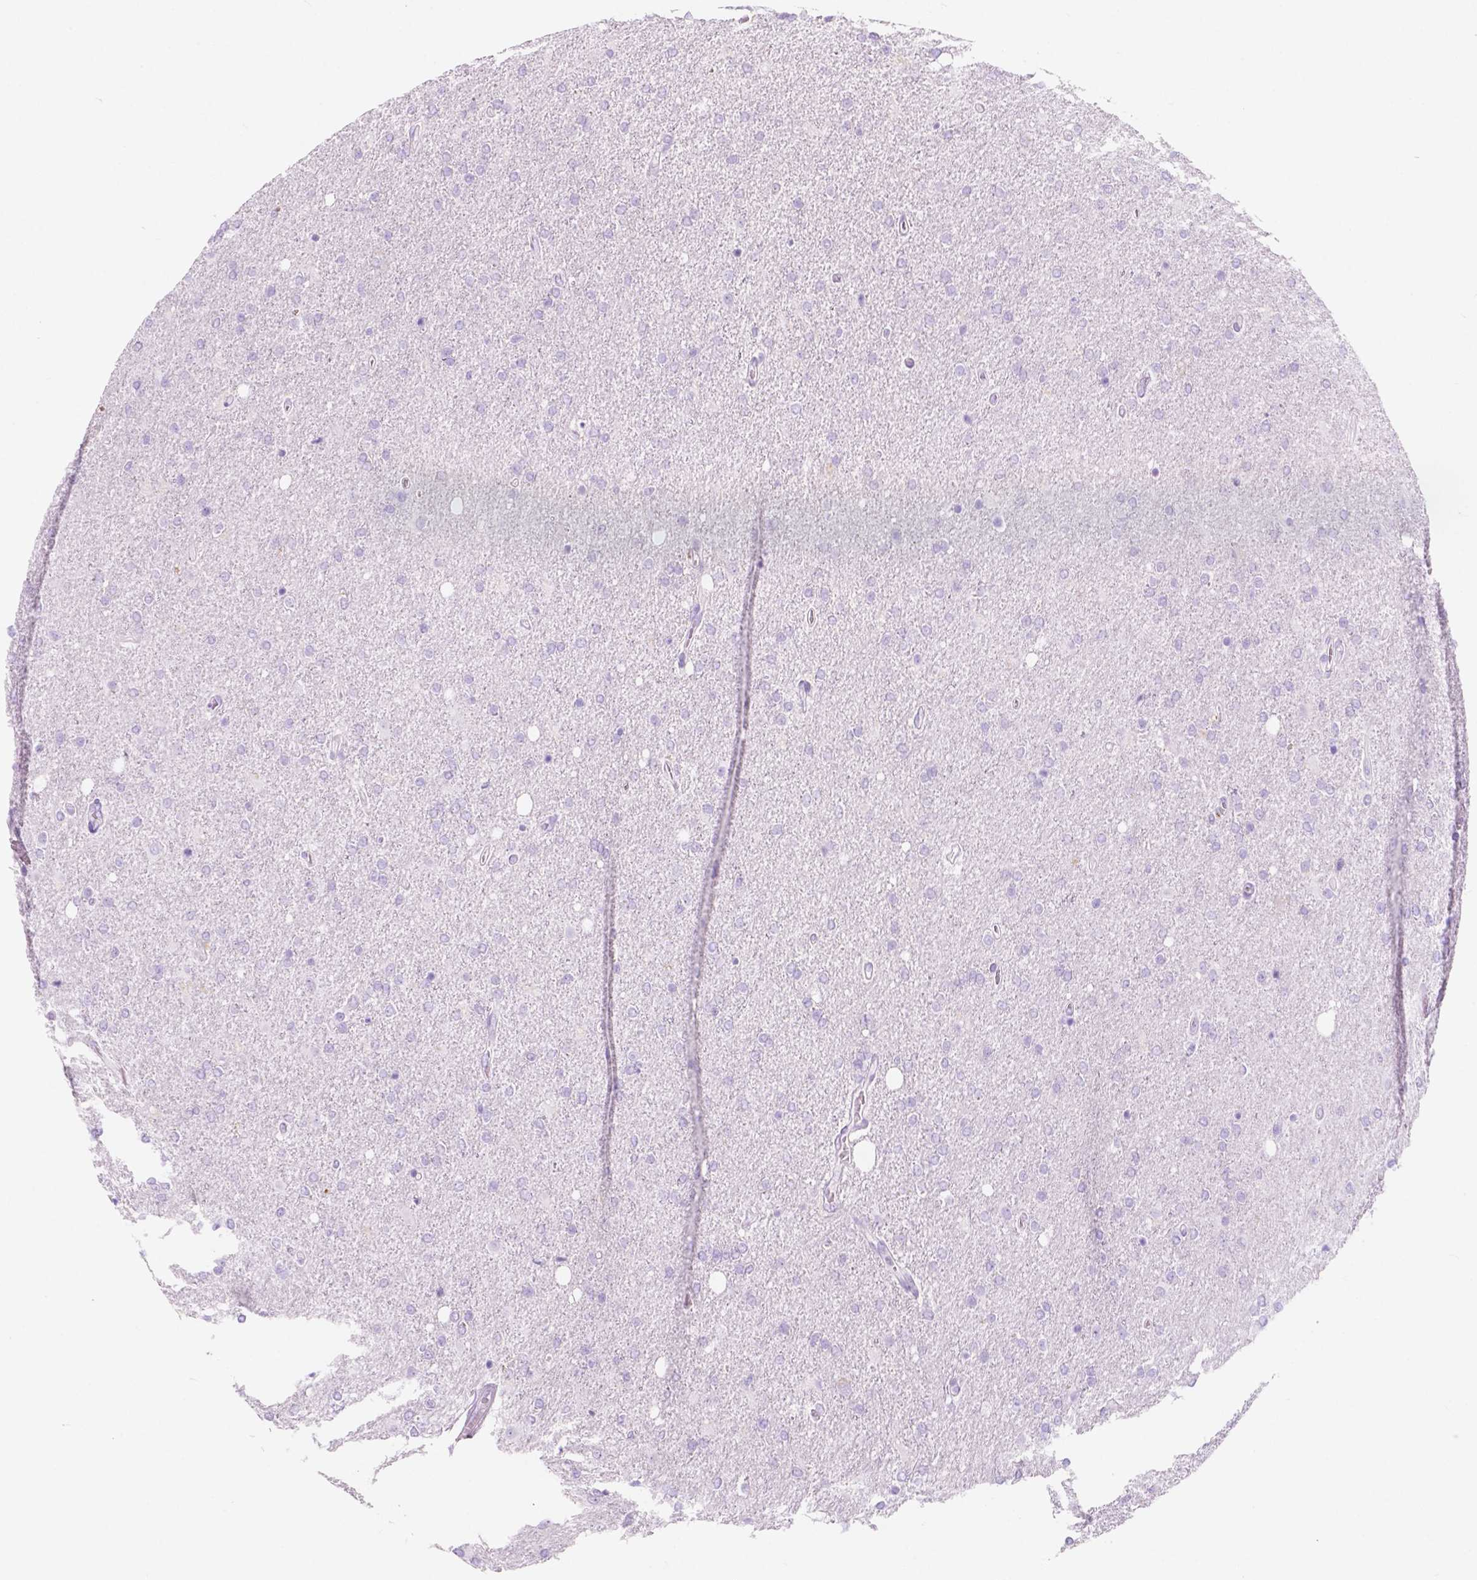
{"staining": {"intensity": "negative", "quantity": "none", "location": "none"}, "tissue": "glioma", "cell_type": "Tumor cells", "image_type": "cancer", "snomed": [{"axis": "morphology", "description": "Glioma, malignant, High grade"}, {"axis": "topography", "description": "Cerebral cortex"}], "caption": "The image exhibits no significant expression in tumor cells of malignant glioma (high-grade).", "gene": "CUZD1", "patient": {"sex": "male", "age": 70}}